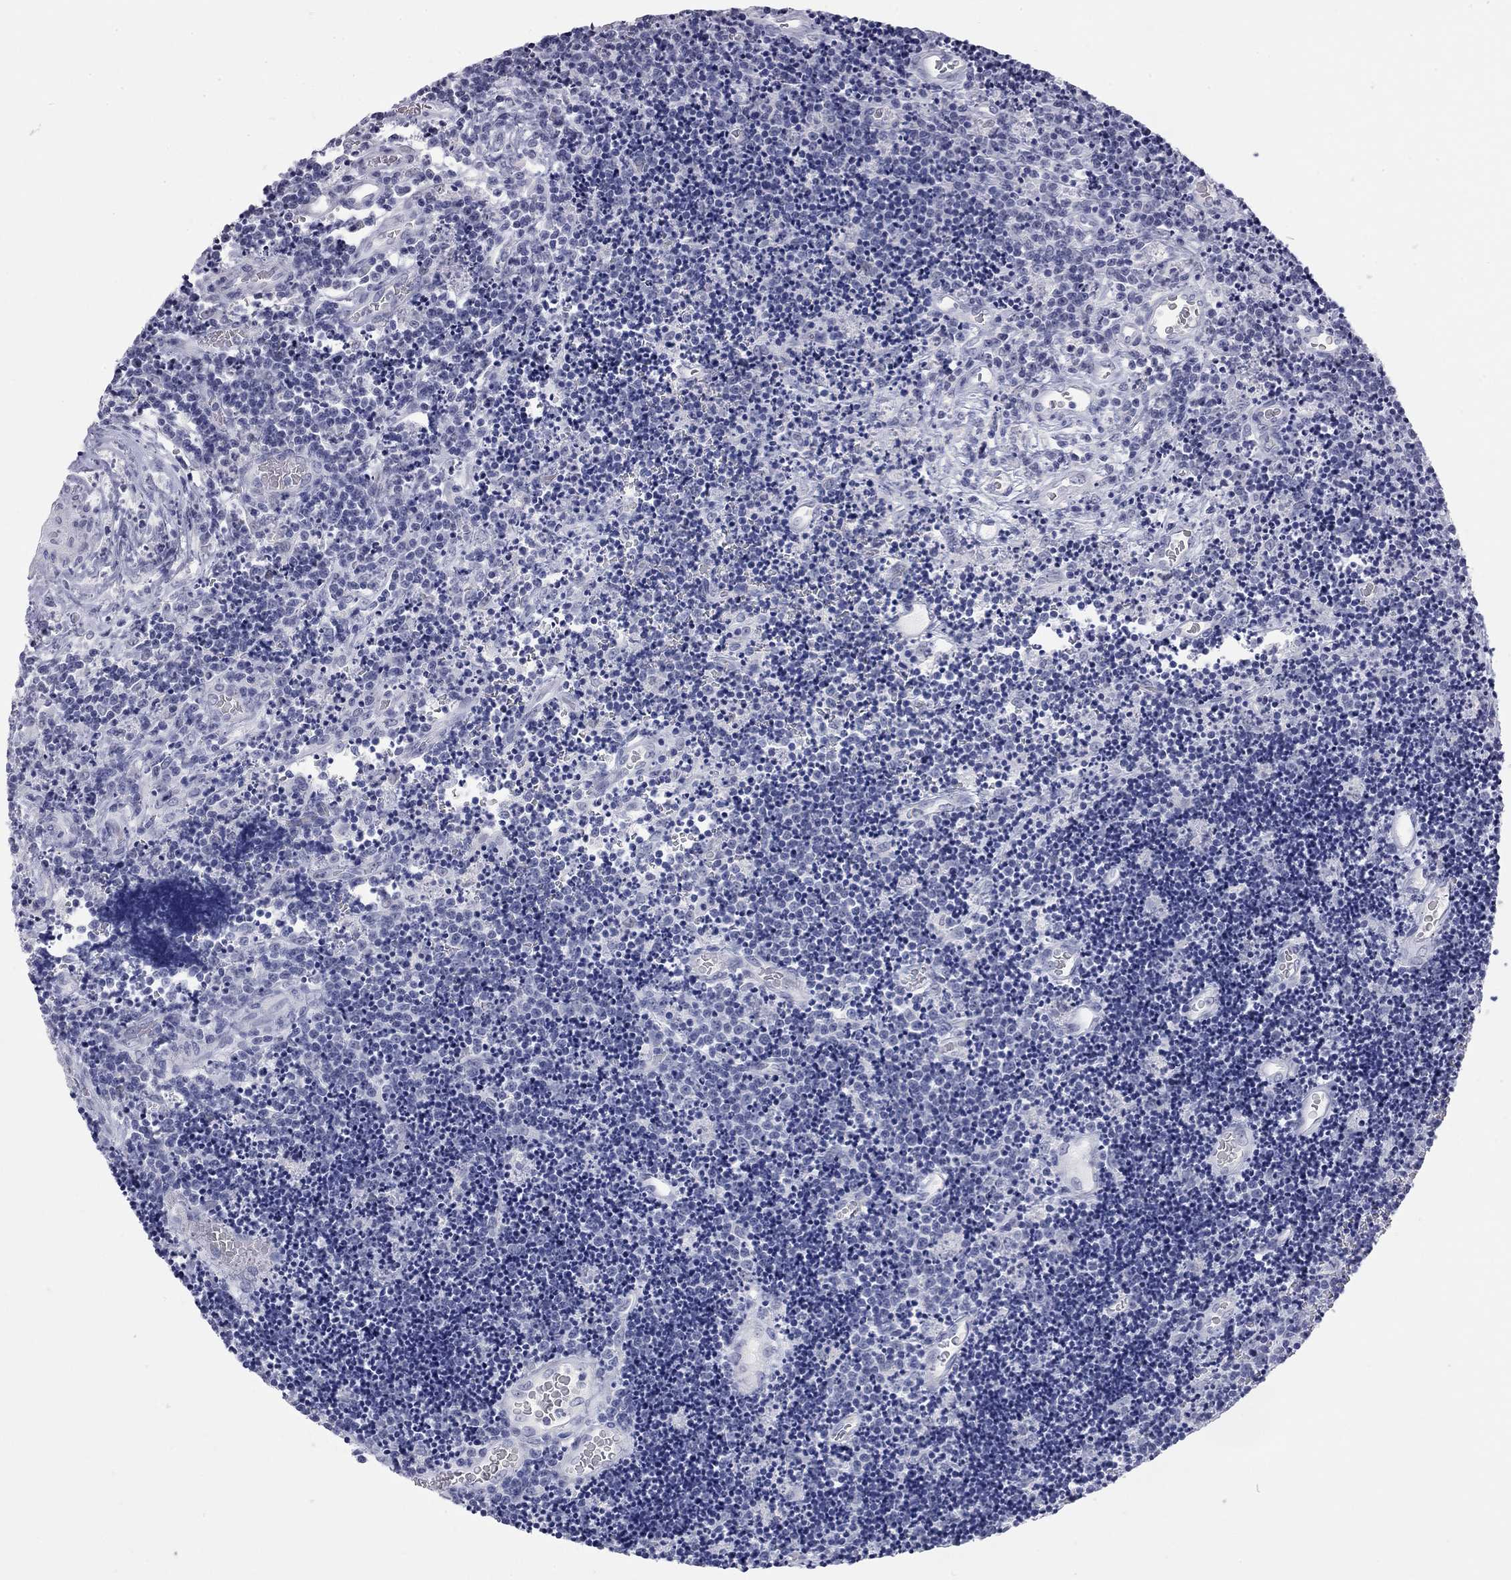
{"staining": {"intensity": "negative", "quantity": "none", "location": "none"}, "tissue": "lymphoma", "cell_type": "Tumor cells", "image_type": "cancer", "snomed": [{"axis": "morphology", "description": "Malignant lymphoma, non-Hodgkin's type, Low grade"}, {"axis": "topography", "description": "Brain"}], "caption": "IHC micrograph of human lymphoma stained for a protein (brown), which displays no expression in tumor cells.", "gene": "AK8", "patient": {"sex": "female", "age": 66}}